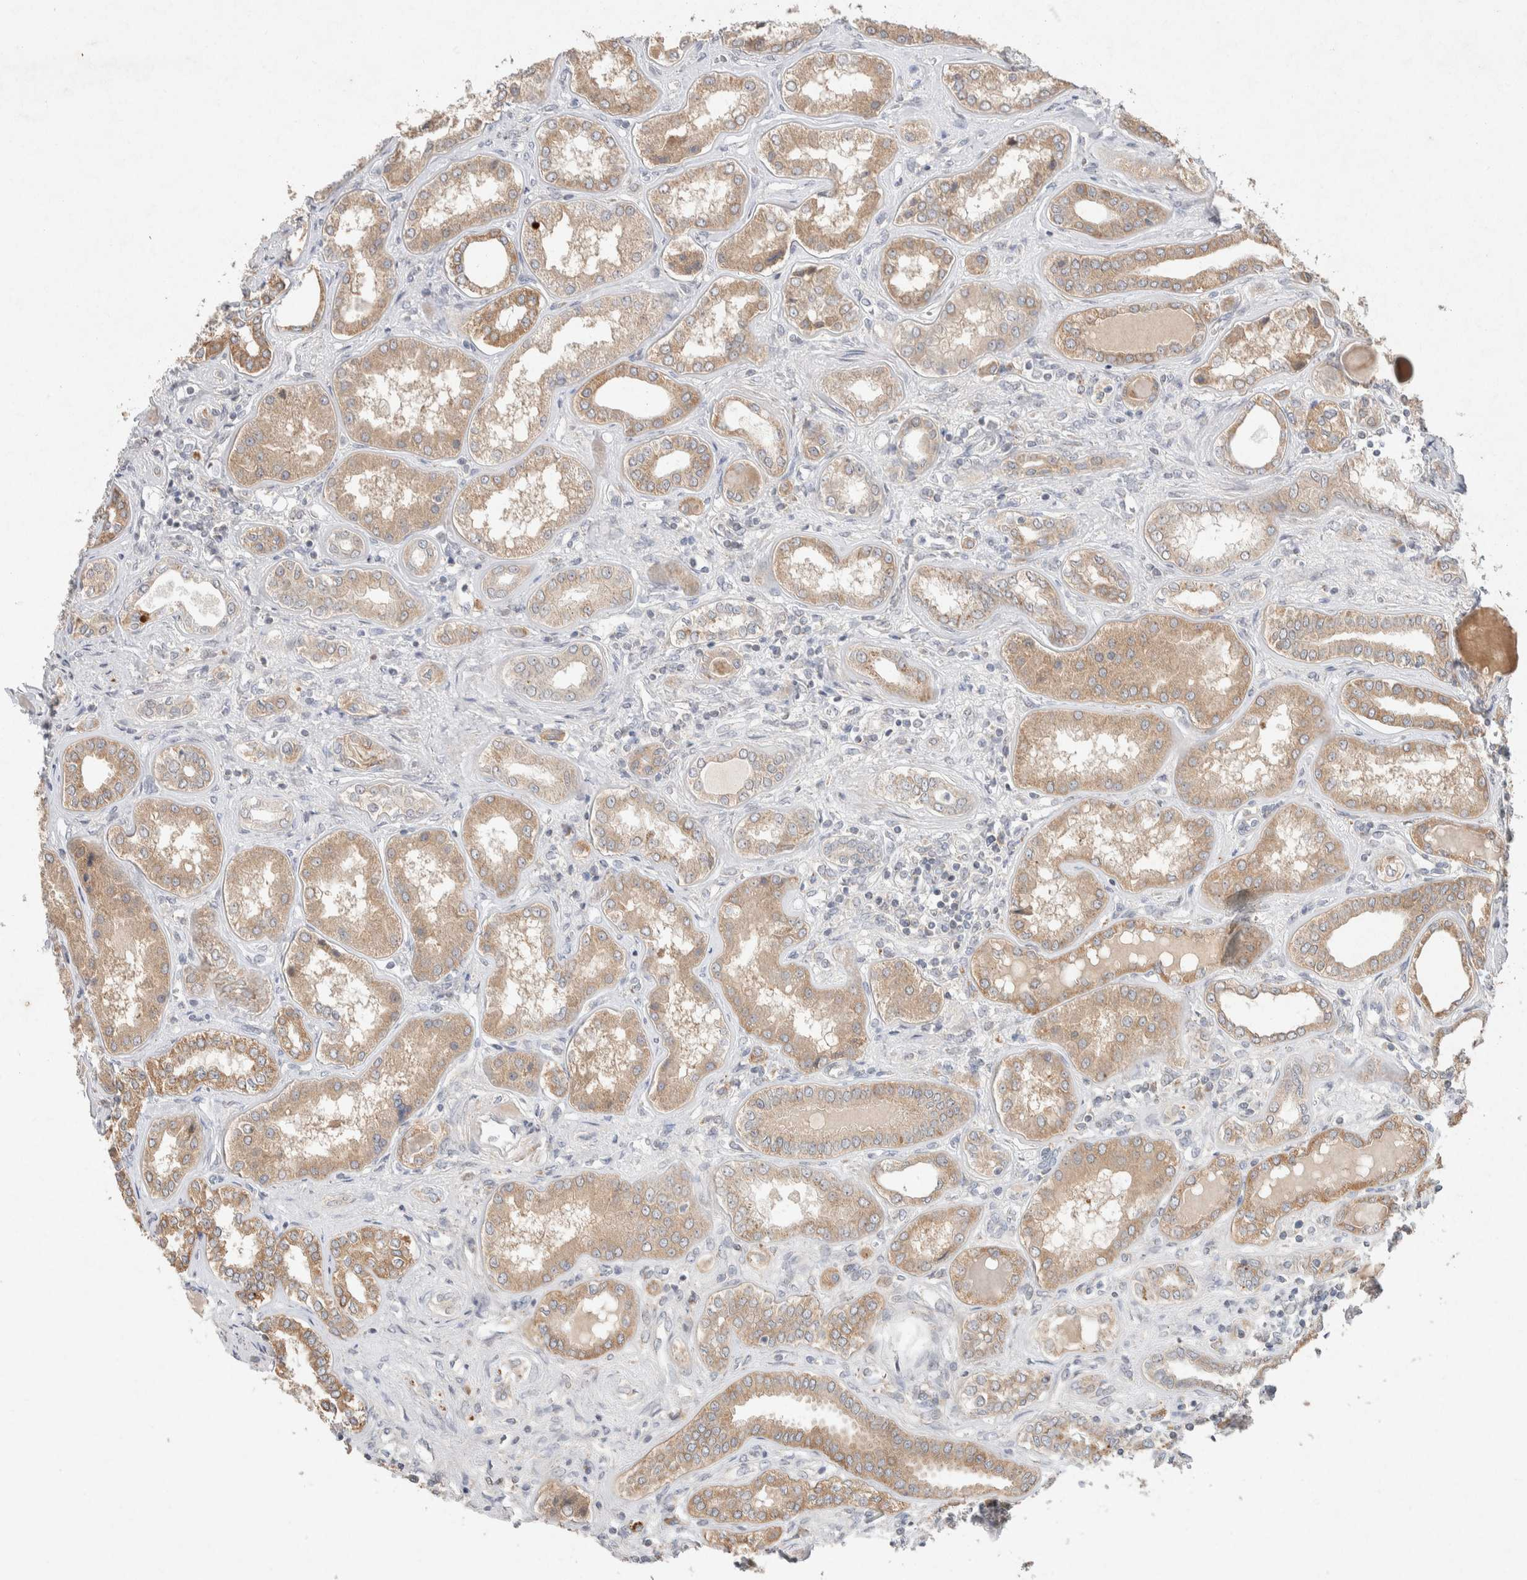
{"staining": {"intensity": "negative", "quantity": "none", "location": "none"}, "tissue": "kidney", "cell_type": "Cells in glomeruli", "image_type": "normal", "snomed": [{"axis": "morphology", "description": "Normal tissue, NOS"}, {"axis": "topography", "description": "Kidney"}], "caption": "IHC of benign human kidney shows no staining in cells in glomeruli. (Brightfield microscopy of DAB (3,3'-diaminobenzidine) immunohistochemistry (IHC) at high magnification).", "gene": "CMTM4", "patient": {"sex": "female", "age": 56}}